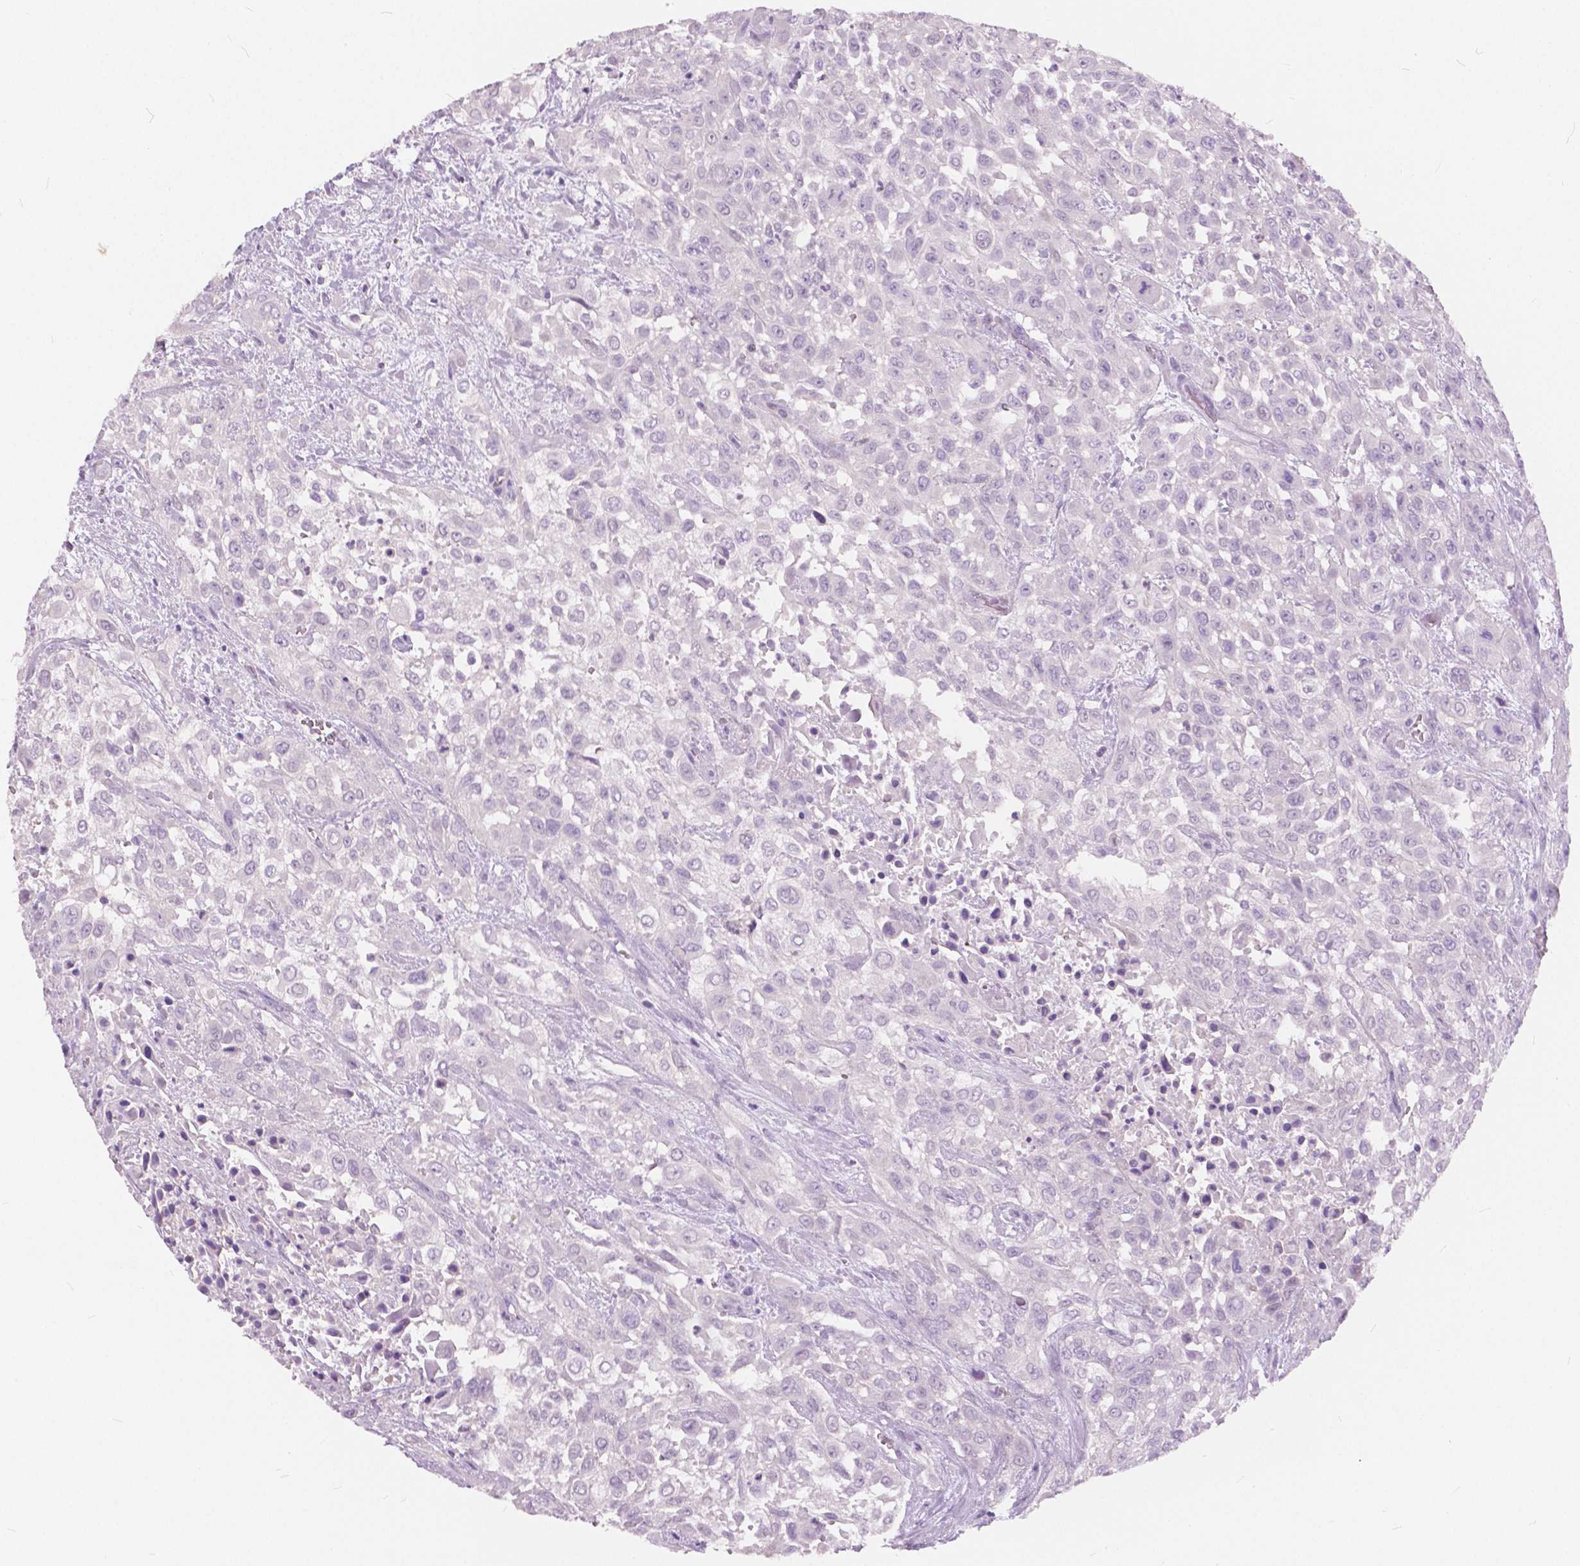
{"staining": {"intensity": "negative", "quantity": "none", "location": "none"}, "tissue": "urothelial cancer", "cell_type": "Tumor cells", "image_type": "cancer", "snomed": [{"axis": "morphology", "description": "Urothelial carcinoma, High grade"}, {"axis": "topography", "description": "Urinary bladder"}], "caption": "This is a histopathology image of IHC staining of high-grade urothelial carcinoma, which shows no staining in tumor cells. The staining was performed using DAB (3,3'-diaminobenzidine) to visualize the protein expression in brown, while the nuclei were stained in blue with hematoxylin (Magnification: 20x).", "gene": "TKFC", "patient": {"sex": "male", "age": 57}}